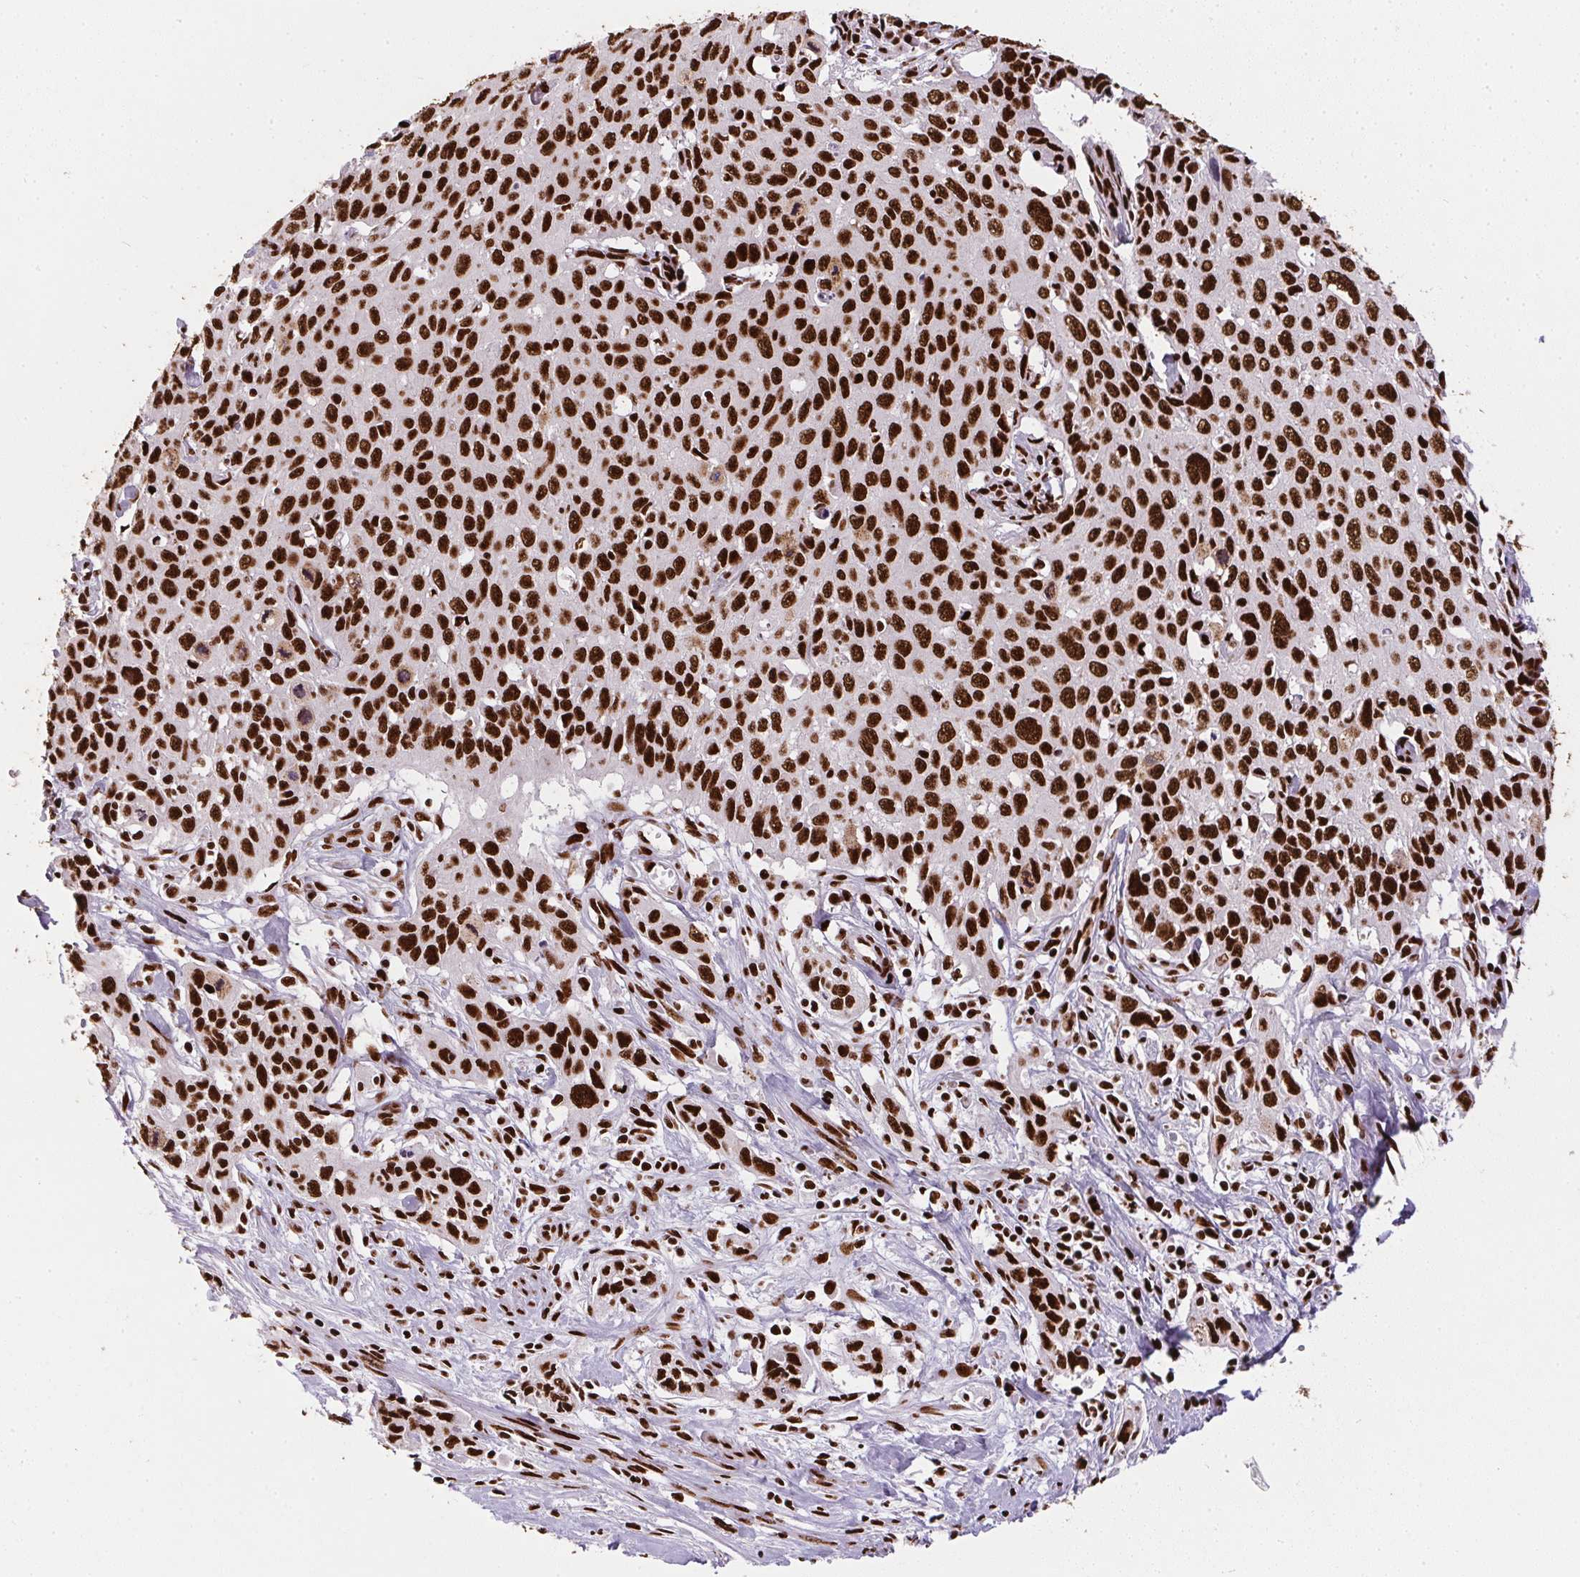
{"staining": {"intensity": "strong", "quantity": ">75%", "location": "nuclear"}, "tissue": "cervical cancer", "cell_type": "Tumor cells", "image_type": "cancer", "snomed": [{"axis": "morphology", "description": "Squamous cell carcinoma, NOS"}, {"axis": "topography", "description": "Cervix"}], "caption": "DAB immunohistochemical staining of cervical cancer exhibits strong nuclear protein positivity in approximately >75% of tumor cells.", "gene": "PAGE3", "patient": {"sex": "female", "age": 38}}